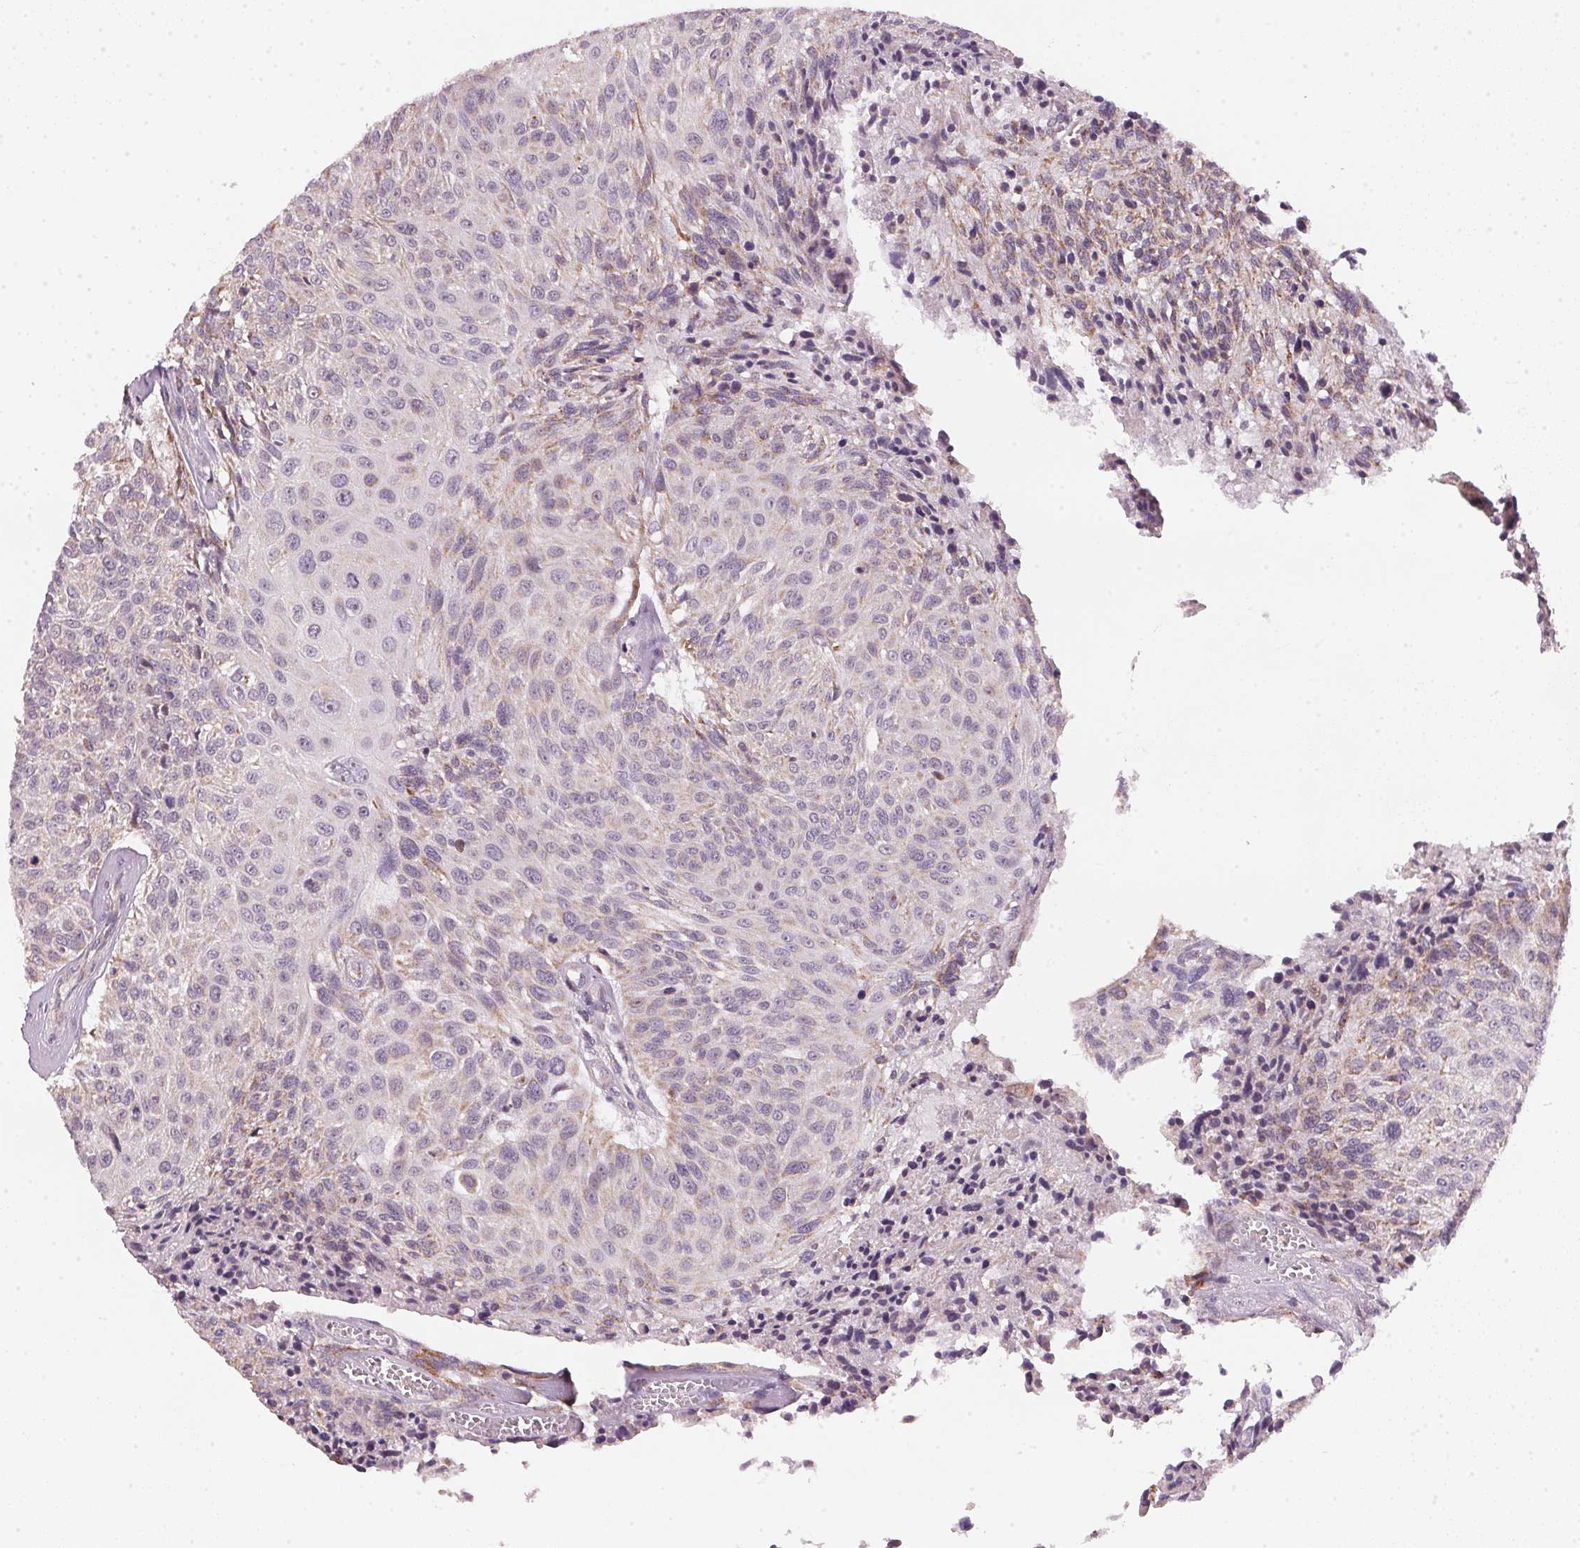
{"staining": {"intensity": "weak", "quantity": "25%-75%", "location": "cytoplasmic/membranous"}, "tissue": "urothelial cancer", "cell_type": "Tumor cells", "image_type": "cancer", "snomed": [{"axis": "morphology", "description": "Urothelial carcinoma, NOS"}, {"axis": "topography", "description": "Urinary bladder"}], "caption": "High-magnification brightfield microscopy of transitional cell carcinoma stained with DAB (3,3'-diaminobenzidine) (brown) and counterstained with hematoxylin (blue). tumor cells exhibit weak cytoplasmic/membranous positivity is seen in about25%-75% of cells.", "gene": "COQ7", "patient": {"sex": "male", "age": 55}}